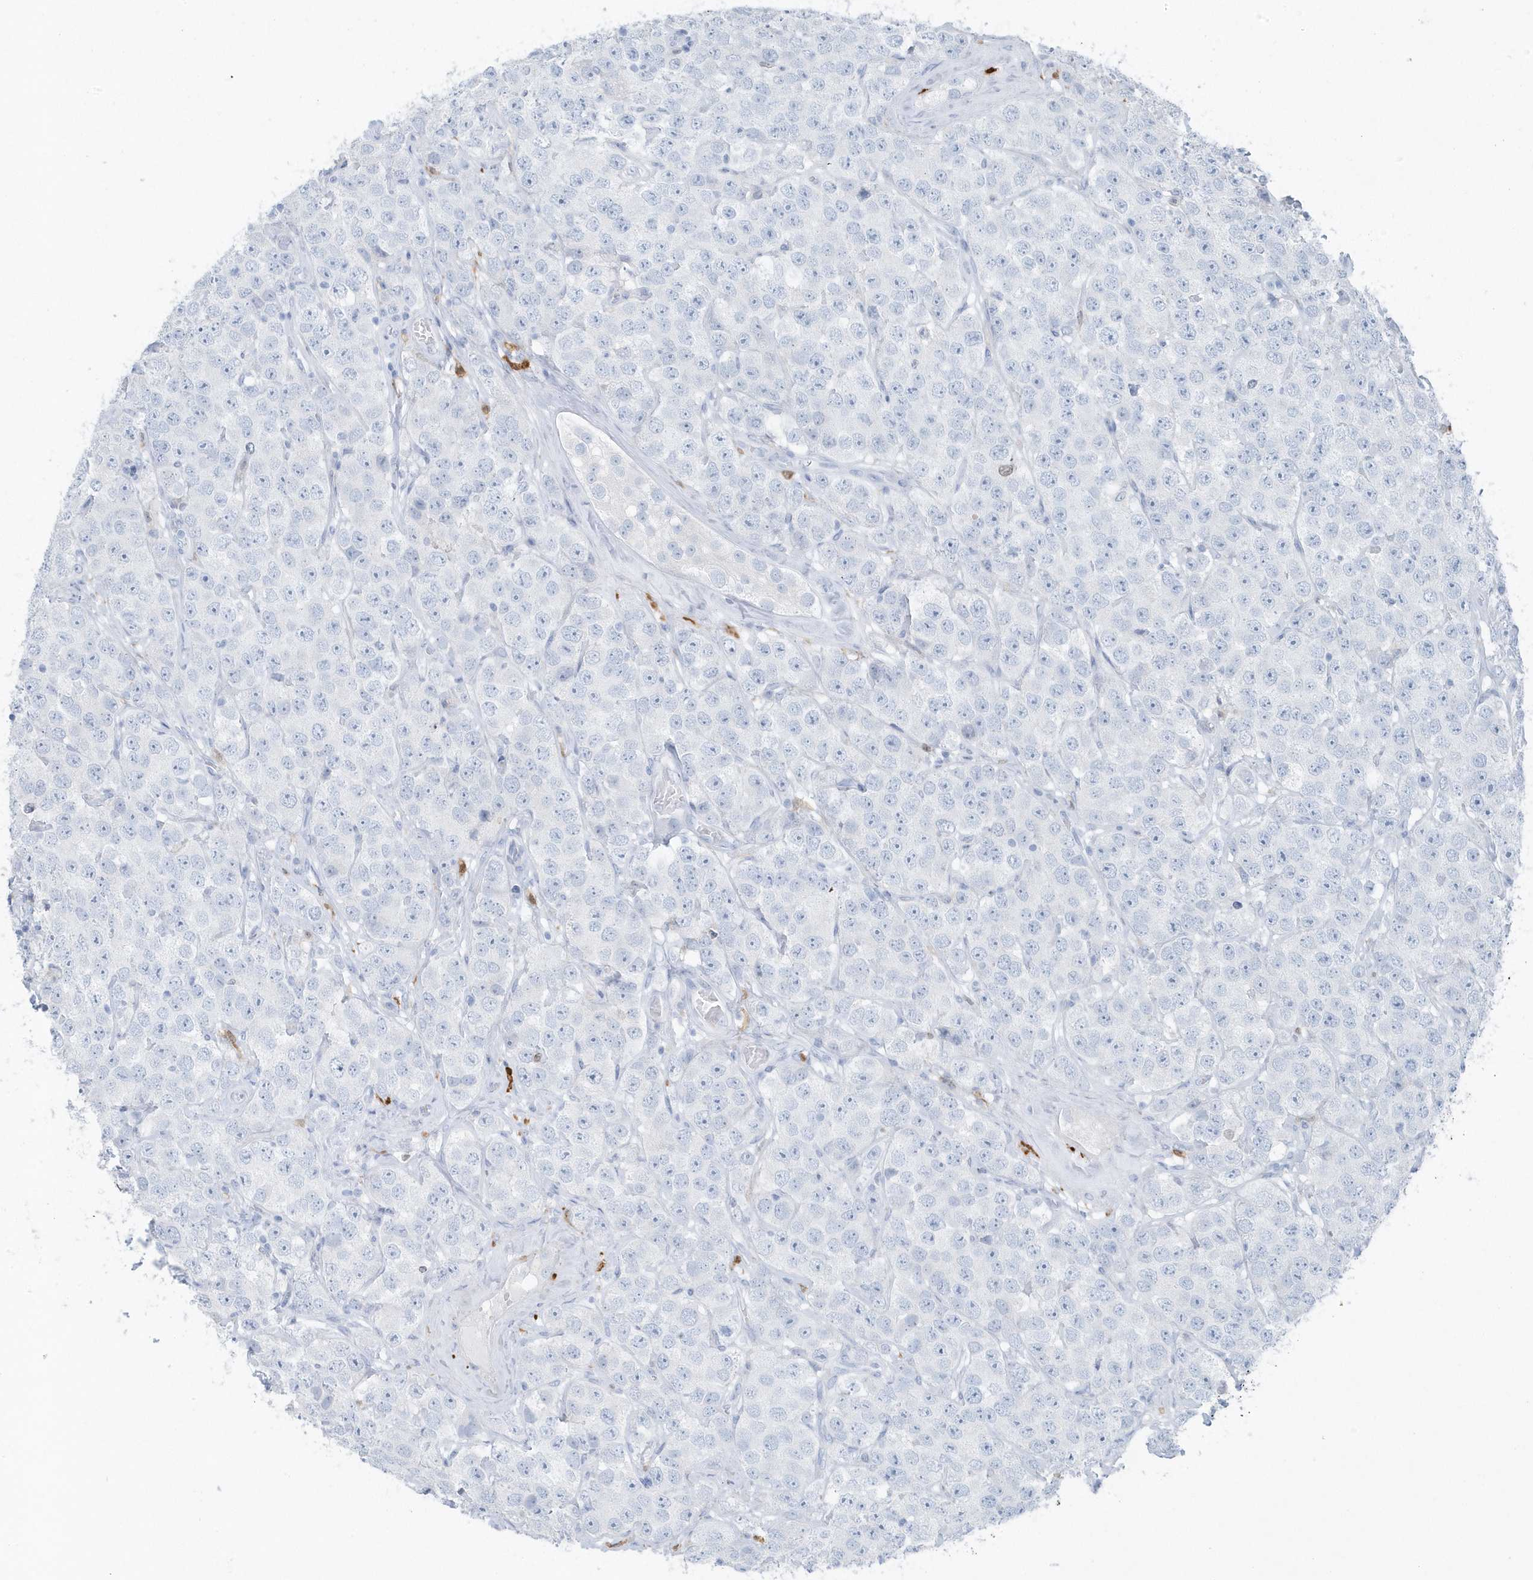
{"staining": {"intensity": "negative", "quantity": "none", "location": "none"}, "tissue": "testis cancer", "cell_type": "Tumor cells", "image_type": "cancer", "snomed": [{"axis": "morphology", "description": "Seminoma, NOS"}, {"axis": "topography", "description": "Testis"}], "caption": "This image is of testis cancer stained with immunohistochemistry (IHC) to label a protein in brown with the nuclei are counter-stained blue. There is no positivity in tumor cells.", "gene": "FAM98A", "patient": {"sex": "male", "age": 28}}